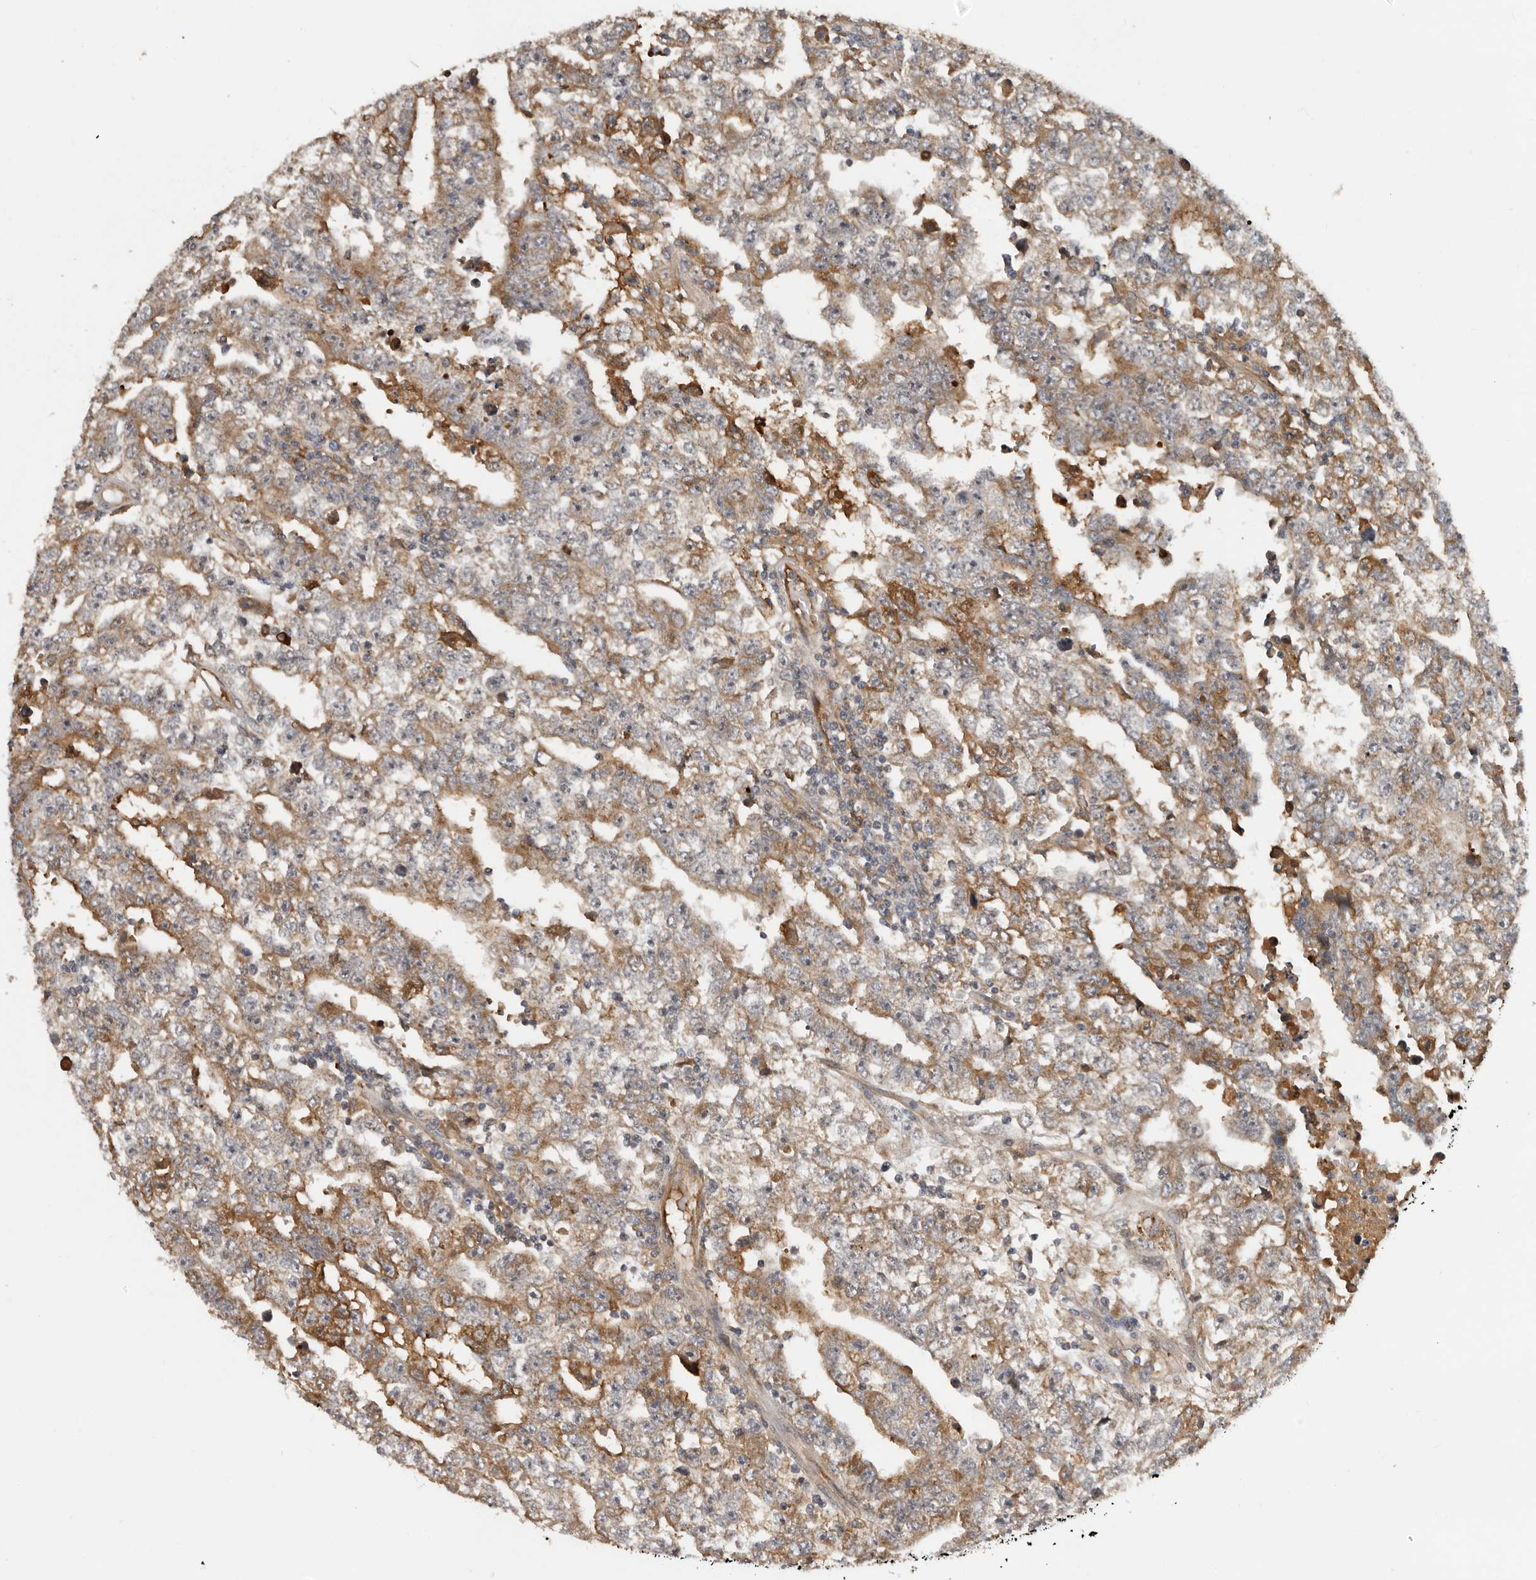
{"staining": {"intensity": "moderate", "quantity": ">75%", "location": "cytoplasmic/membranous"}, "tissue": "testis cancer", "cell_type": "Tumor cells", "image_type": "cancer", "snomed": [{"axis": "morphology", "description": "Carcinoma, Embryonal, NOS"}, {"axis": "topography", "description": "Testis"}], "caption": "The micrograph reveals immunohistochemical staining of testis cancer (embryonal carcinoma). There is moderate cytoplasmic/membranous expression is seen in about >75% of tumor cells.", "gene": "RNF157", "patient": {"sex": "male", "age": 25}}